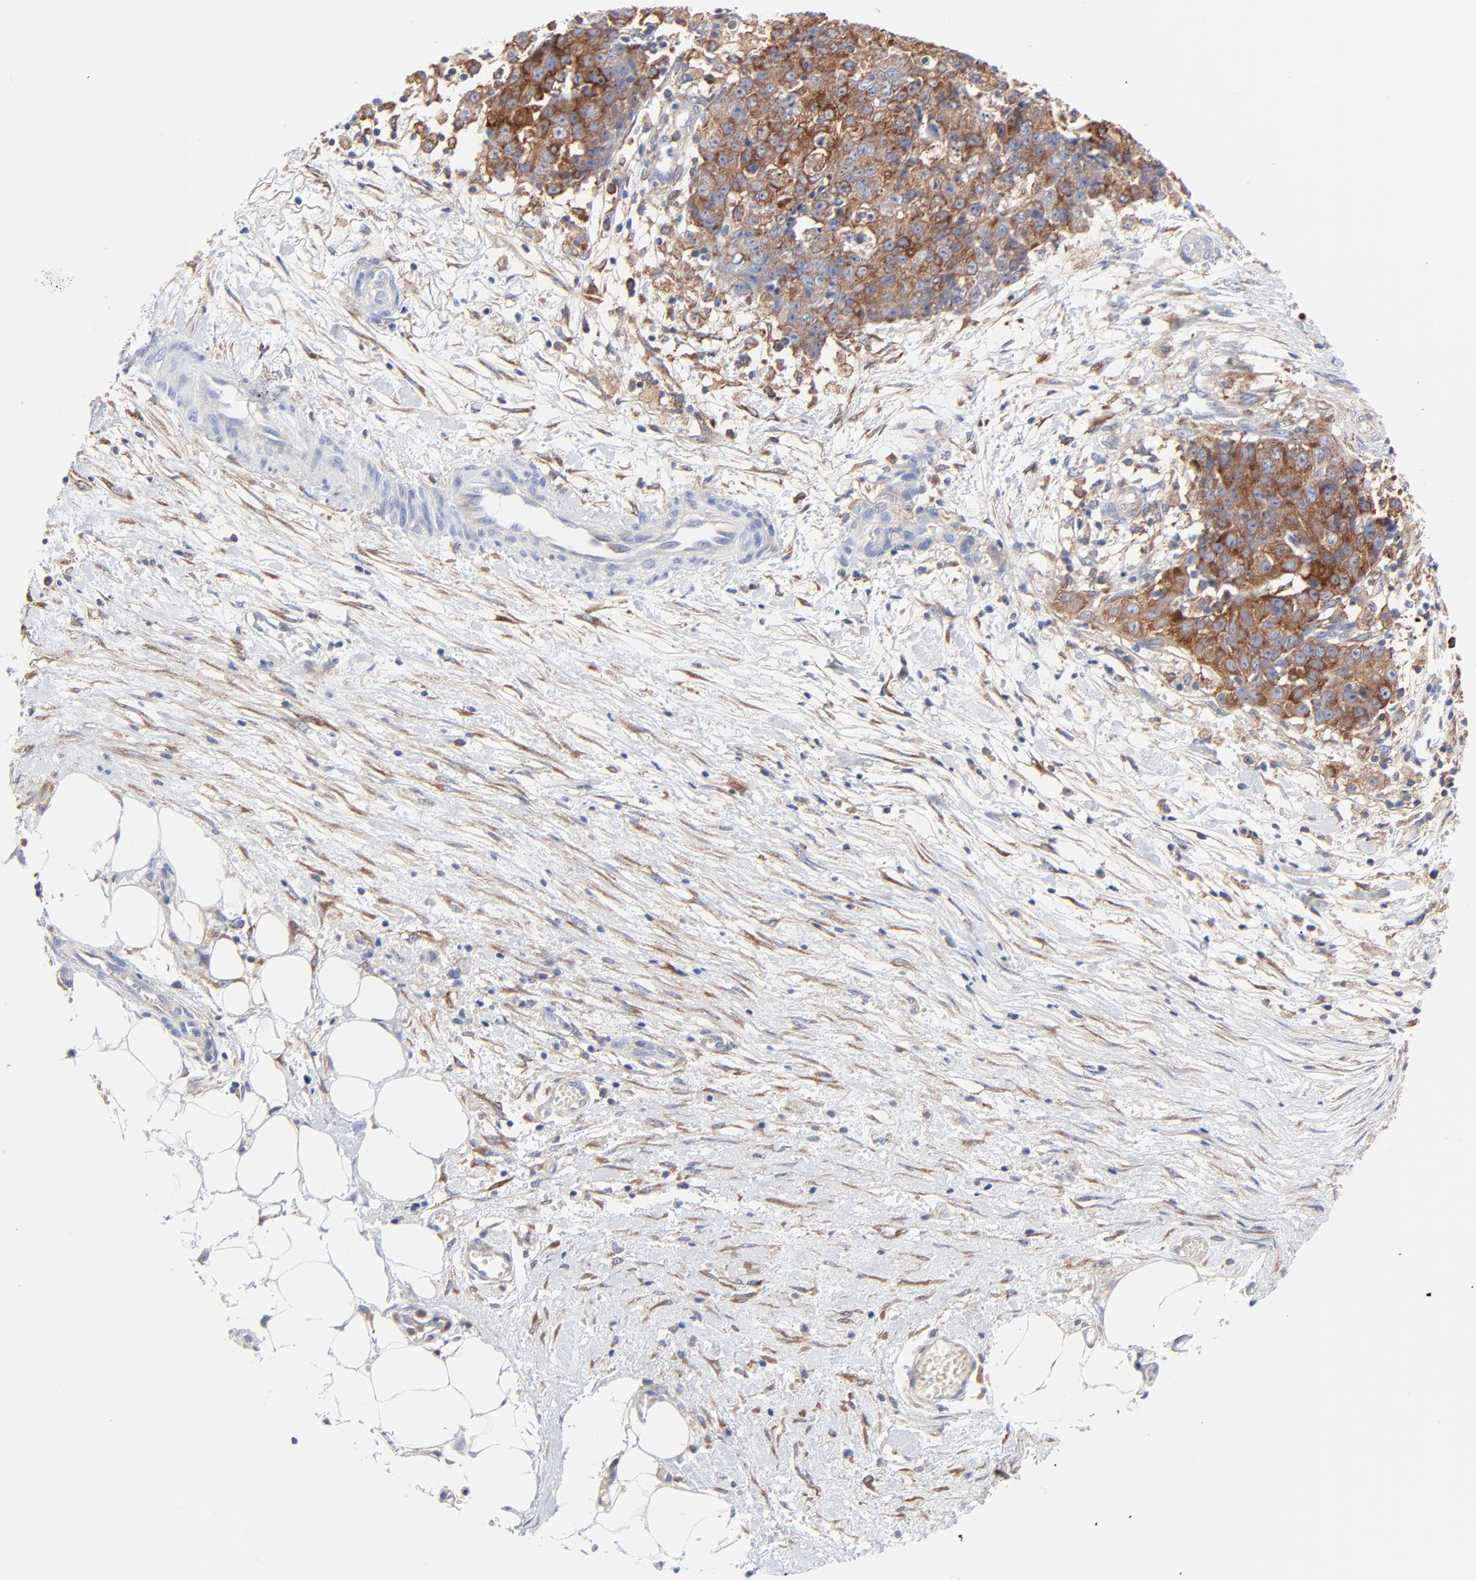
{"staining": {"intensity": "moderate", "quantity": ">75%", "location": "cytoplasmic/membranous"}, "tissue": "ovarian cancer", "cell_type": "Tumor cells", "image_type": "cancer", "snomed": [{"axis": "morphology", "description": "Carcinoma, endometroid"}, {"axis": "topography", "description": "Ovary"}], "caption": "This photomicrograph reveals immunohistochemistry (IHC) staining of endometroid carcinoma (ovarian), with medium moderate cytoplasmic/membranous staining in approximately >75% of tumor cells.", "gene": "STAT2", "patient": {"sex": "female", "age": 42}}